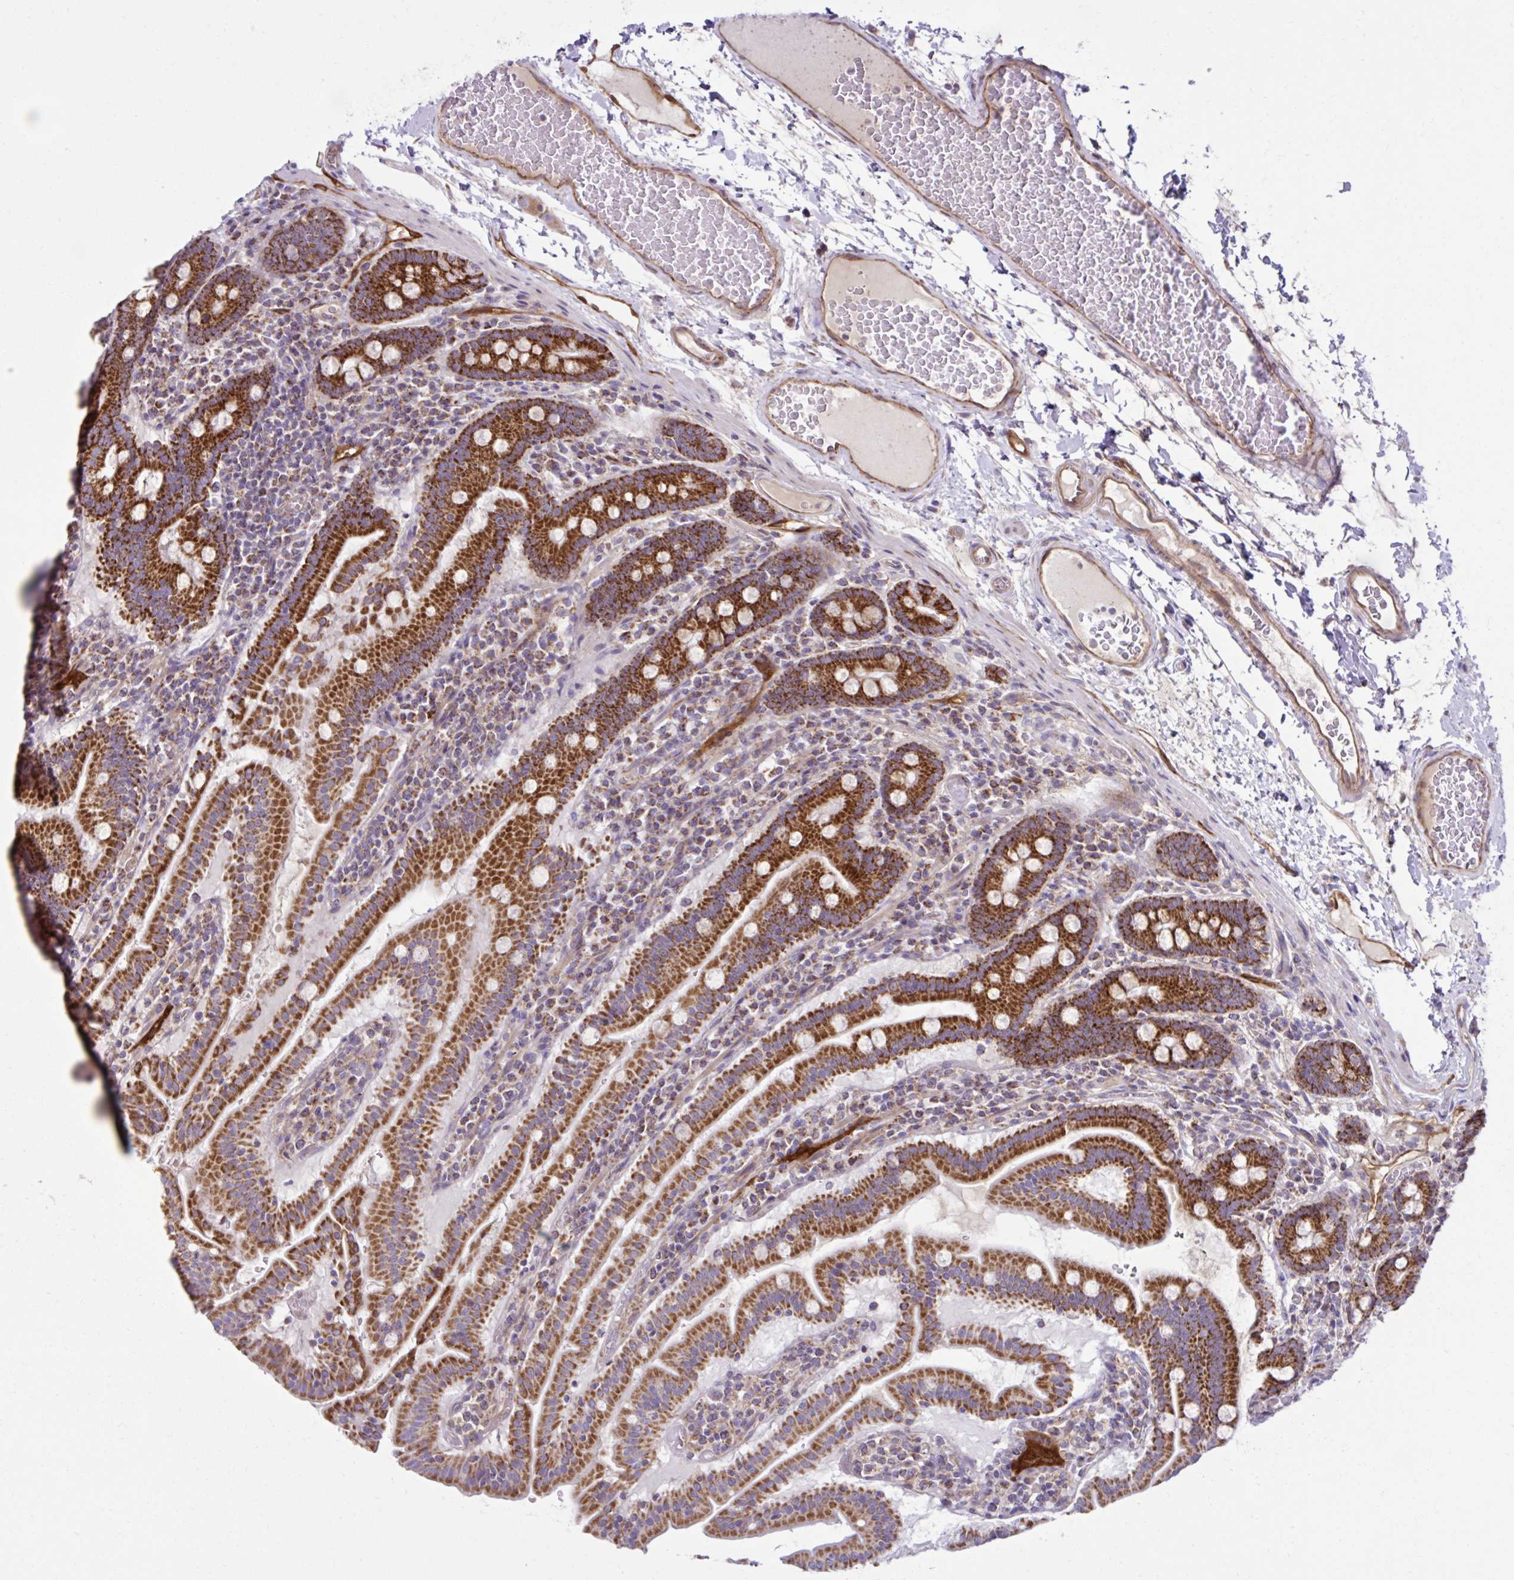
{"staining": {"intensity": "strong", "quantity": ">75%", "location": "cytoplasmic/membranous"}, "tissue": "small intestine", "cell_type": "Glandular cells", "image_type": "normal", "snomed": [{"axis": "morphology", "description": "Normal tissue, NOS"}, {"axis": "topography", "description": "Small intestine"}], "caption": "A brown stain highlights strong cytoplasmic/membranous staining of a protein in glandular cells of unremarkable human small intestine. Using DAB (3,3'-diaminobenzidine) (brown) and hematoxylin (blue) stains, captured at high magnification using brightfield microscopy.", "gene": "LIMS1", "patient": {"sex": "male", "age": 26}}